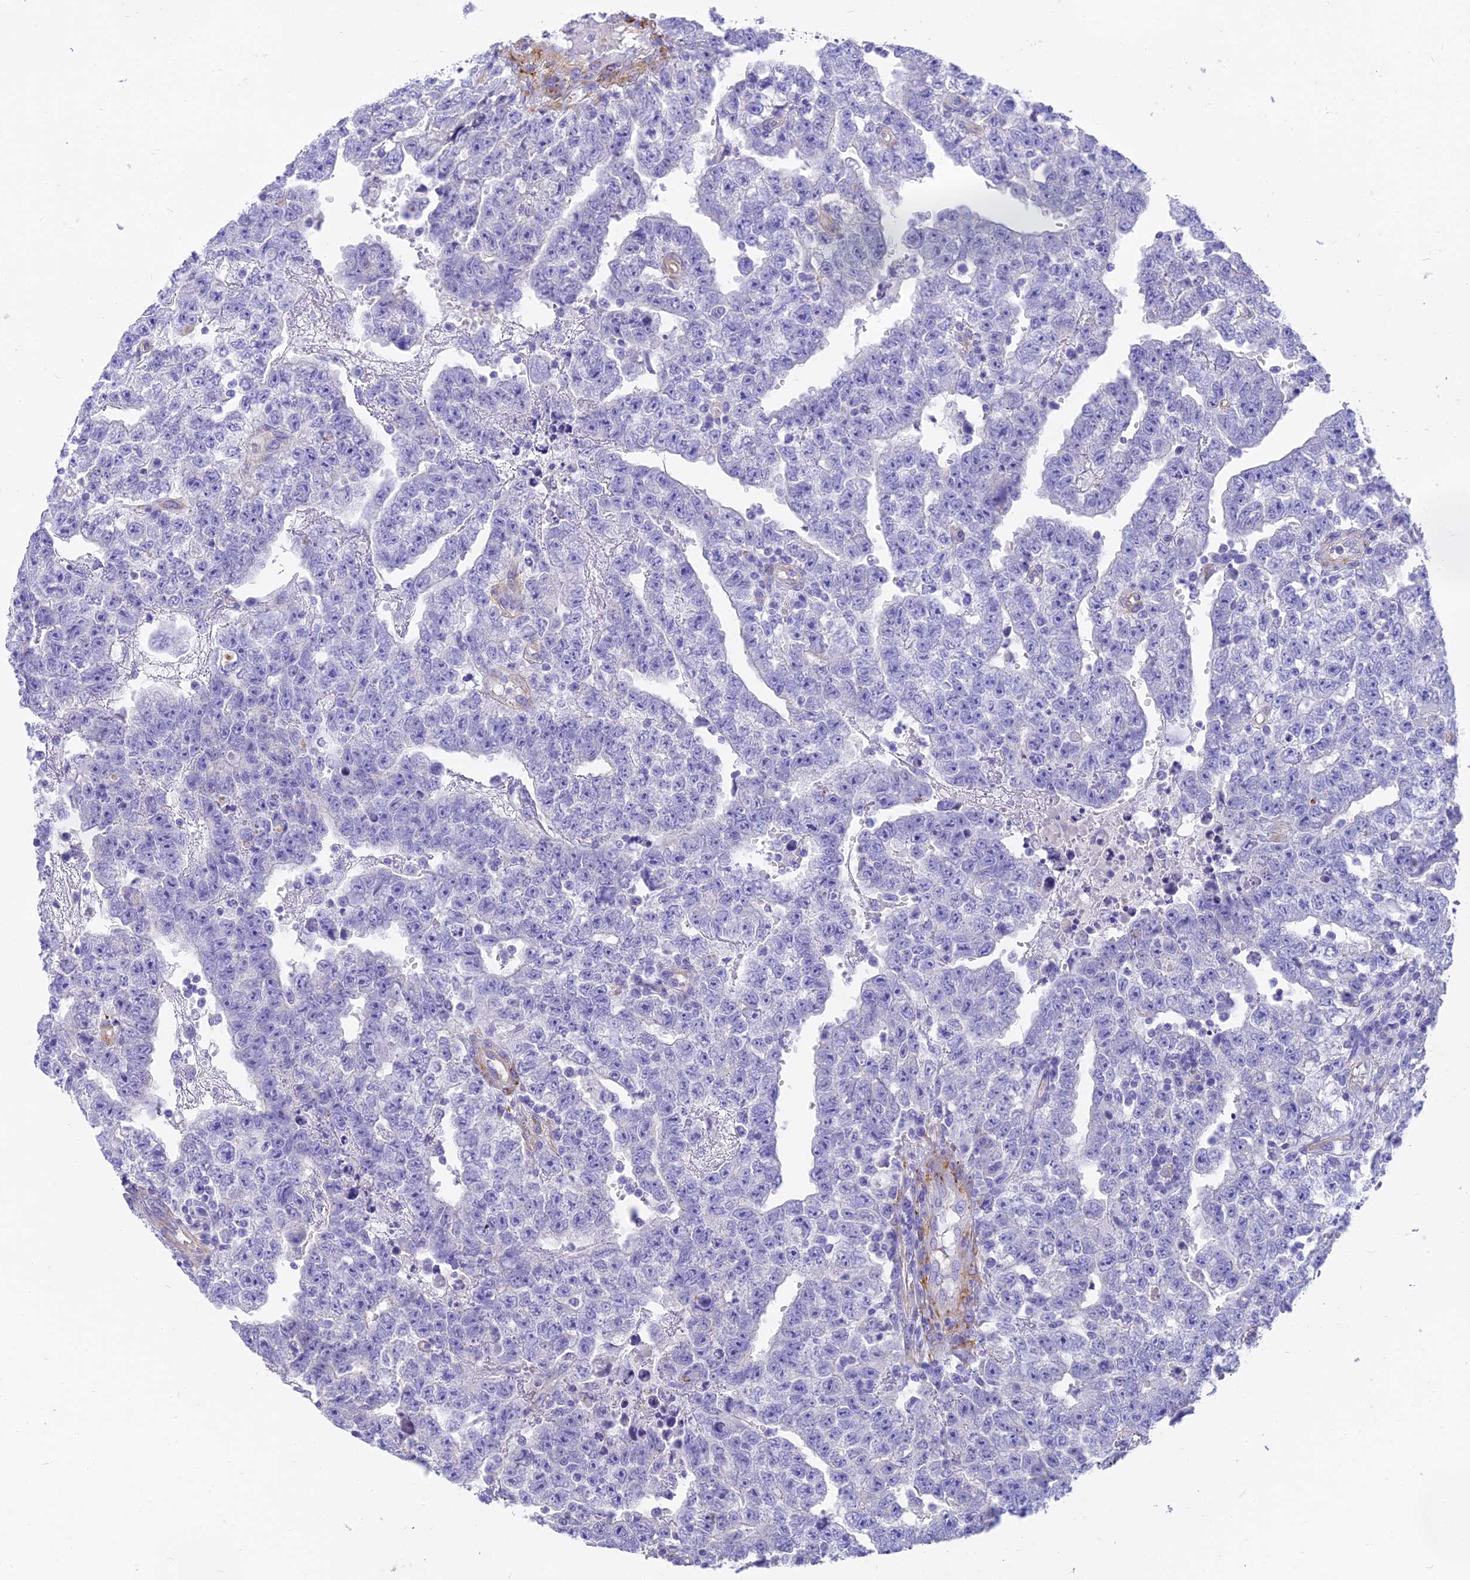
{"staining": {"intensity": "negative", "quantity": "none", "location": "none"}, "tissue": "testis cancer", "cell_type": "Tumor cells", "image_type": "cancer", "snomed": [{"axis": "morphology", "description": "Carcinoma, Embryonal, NOS"}, {"axis": "topography", "description": "Testis"}], "caption": "High power microscopy micrograph of an IHC photomicrograph of testis embryonal carcinoma, revealing no significant positivity in tumor cells.", "gene": "SLC36A2", "patient": {"sex": "male", "age": 25}}